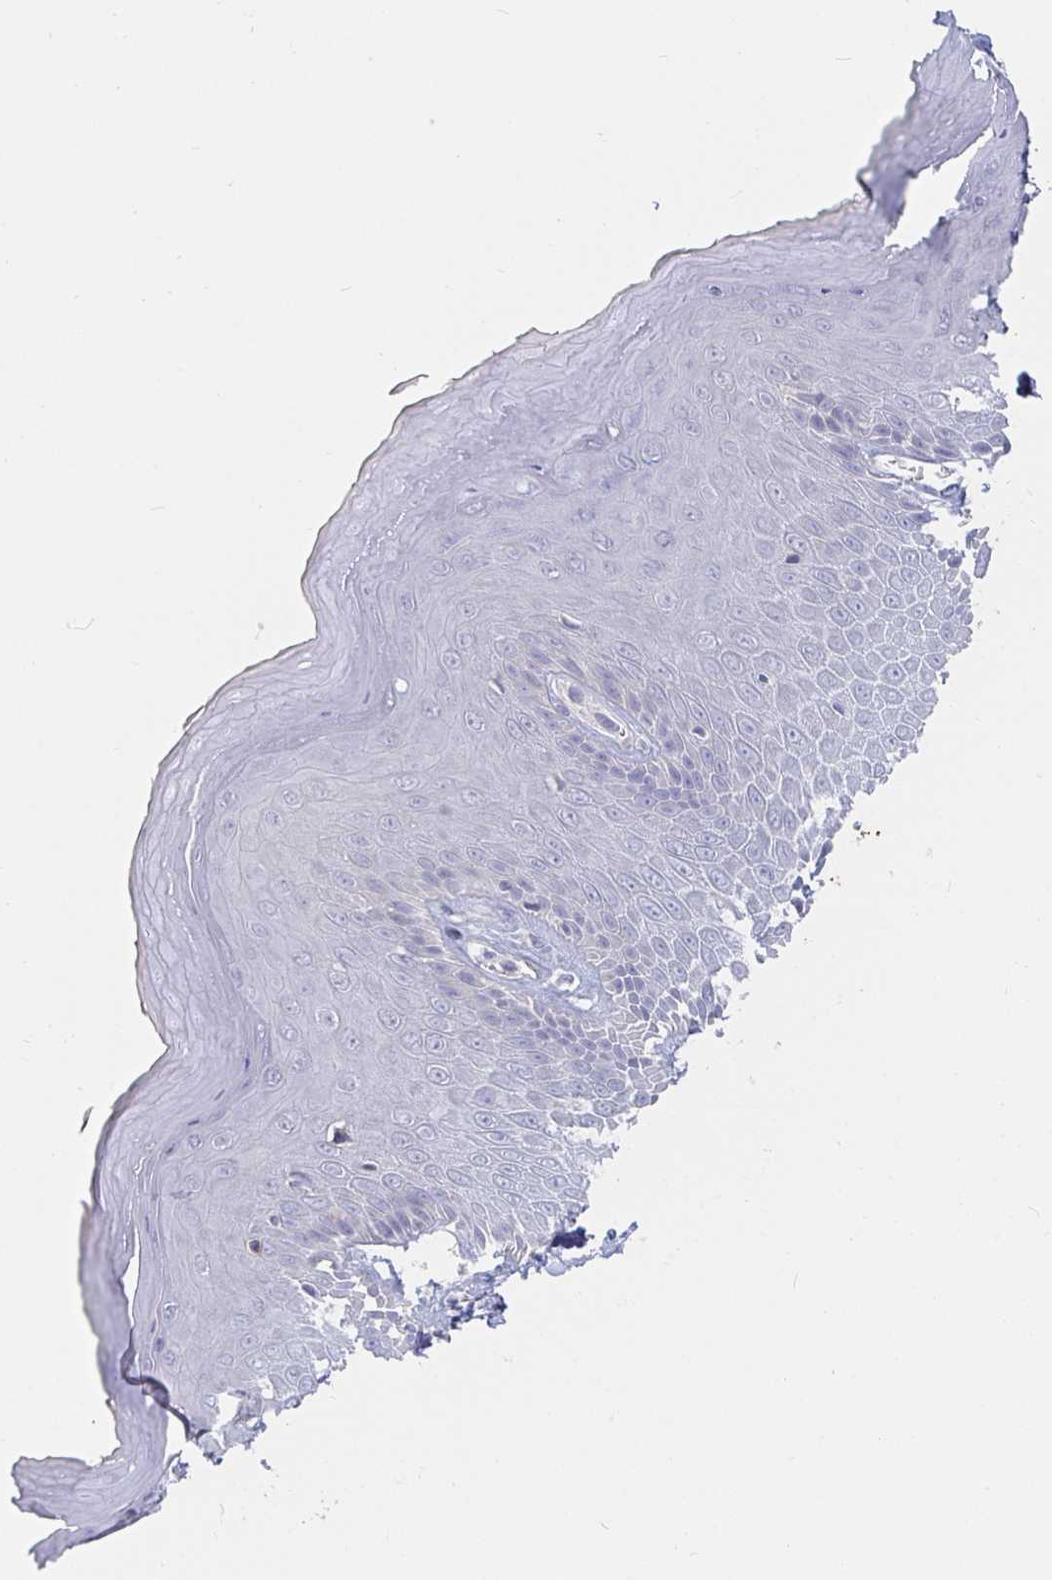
{"staining": {"intensity": "weak", "quantity": "<25%", "location": "cytoplasmic/membranous"}, "tissue": "skin", "cell_type": "Epidermal cells", "image_type": "normal", "snomed": [{"axis": "morphology", "description": "Normal tissue, NOS"}, {"axis": "topography", "description": "Anal"}, {"axis": "topography", "description": "Peripheral nerve tissue"}], "caption": "Immunohistochemistry image of normal skin: human skin stained with DAB (3,3'-diaminobenzidine) exhibits no significant protein expression in epidermal cells.", "gene": "SFTPA1", "patient": {"sex": "male", "age": 78}}